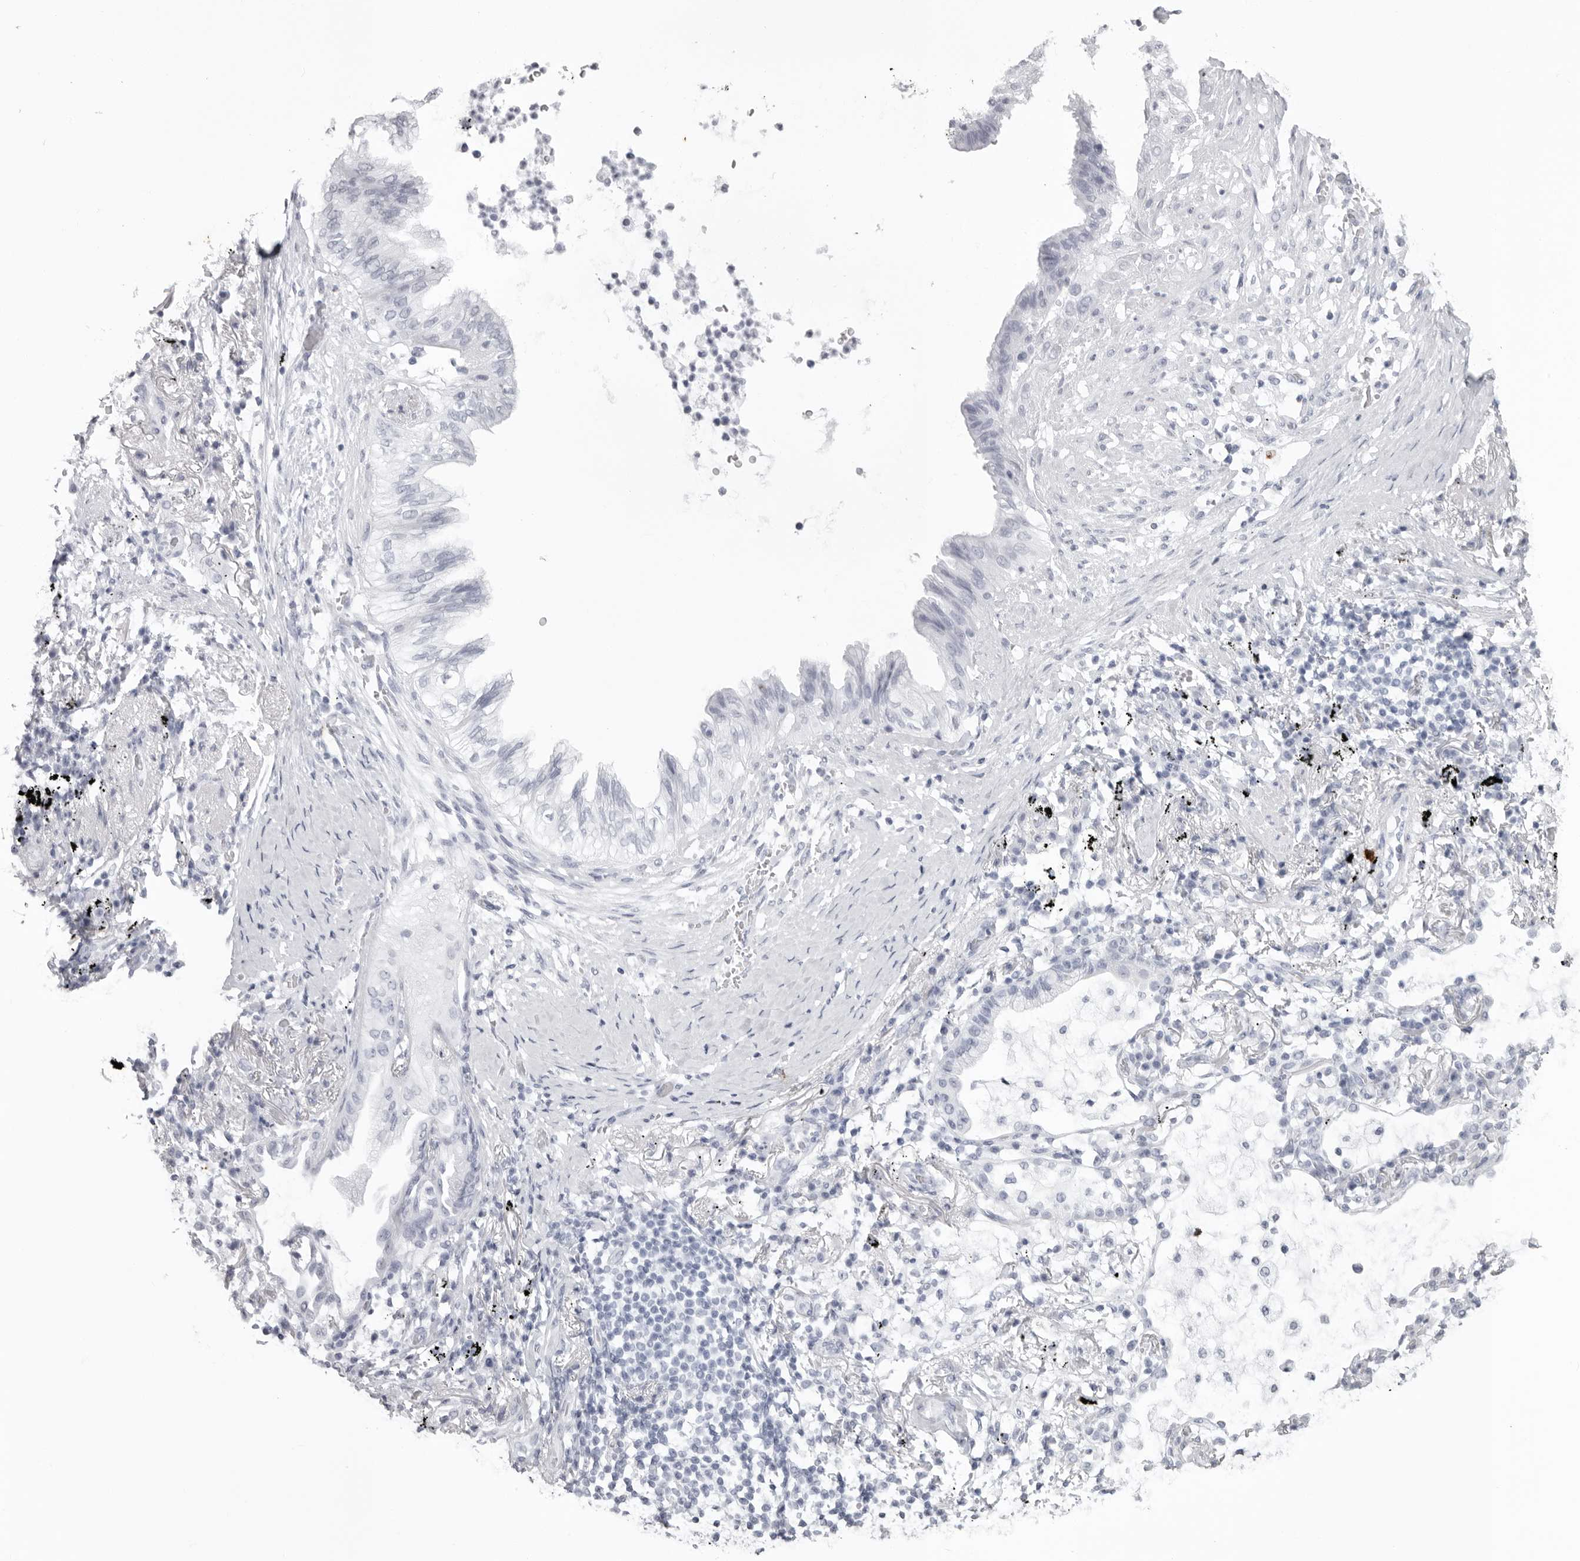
{"staining": {"intensity": "negative", "quantity": "none", "location": "none"}, "tissue": "lung cancer", "cell_type": "Tumor cells", "image_type": "cancer", "snomed": [{"axis": "morphology", "description": "Adenocarcinoma, NOS"}, {"axis": "topography", "description": "Lung"}], "caption": "This is a histopathology image of immunohistochemistry staining of lung cancer, which shows no expression in tumor cells.", "gene": "KLK9", "patient": {"sex": "female", "age": 70}}